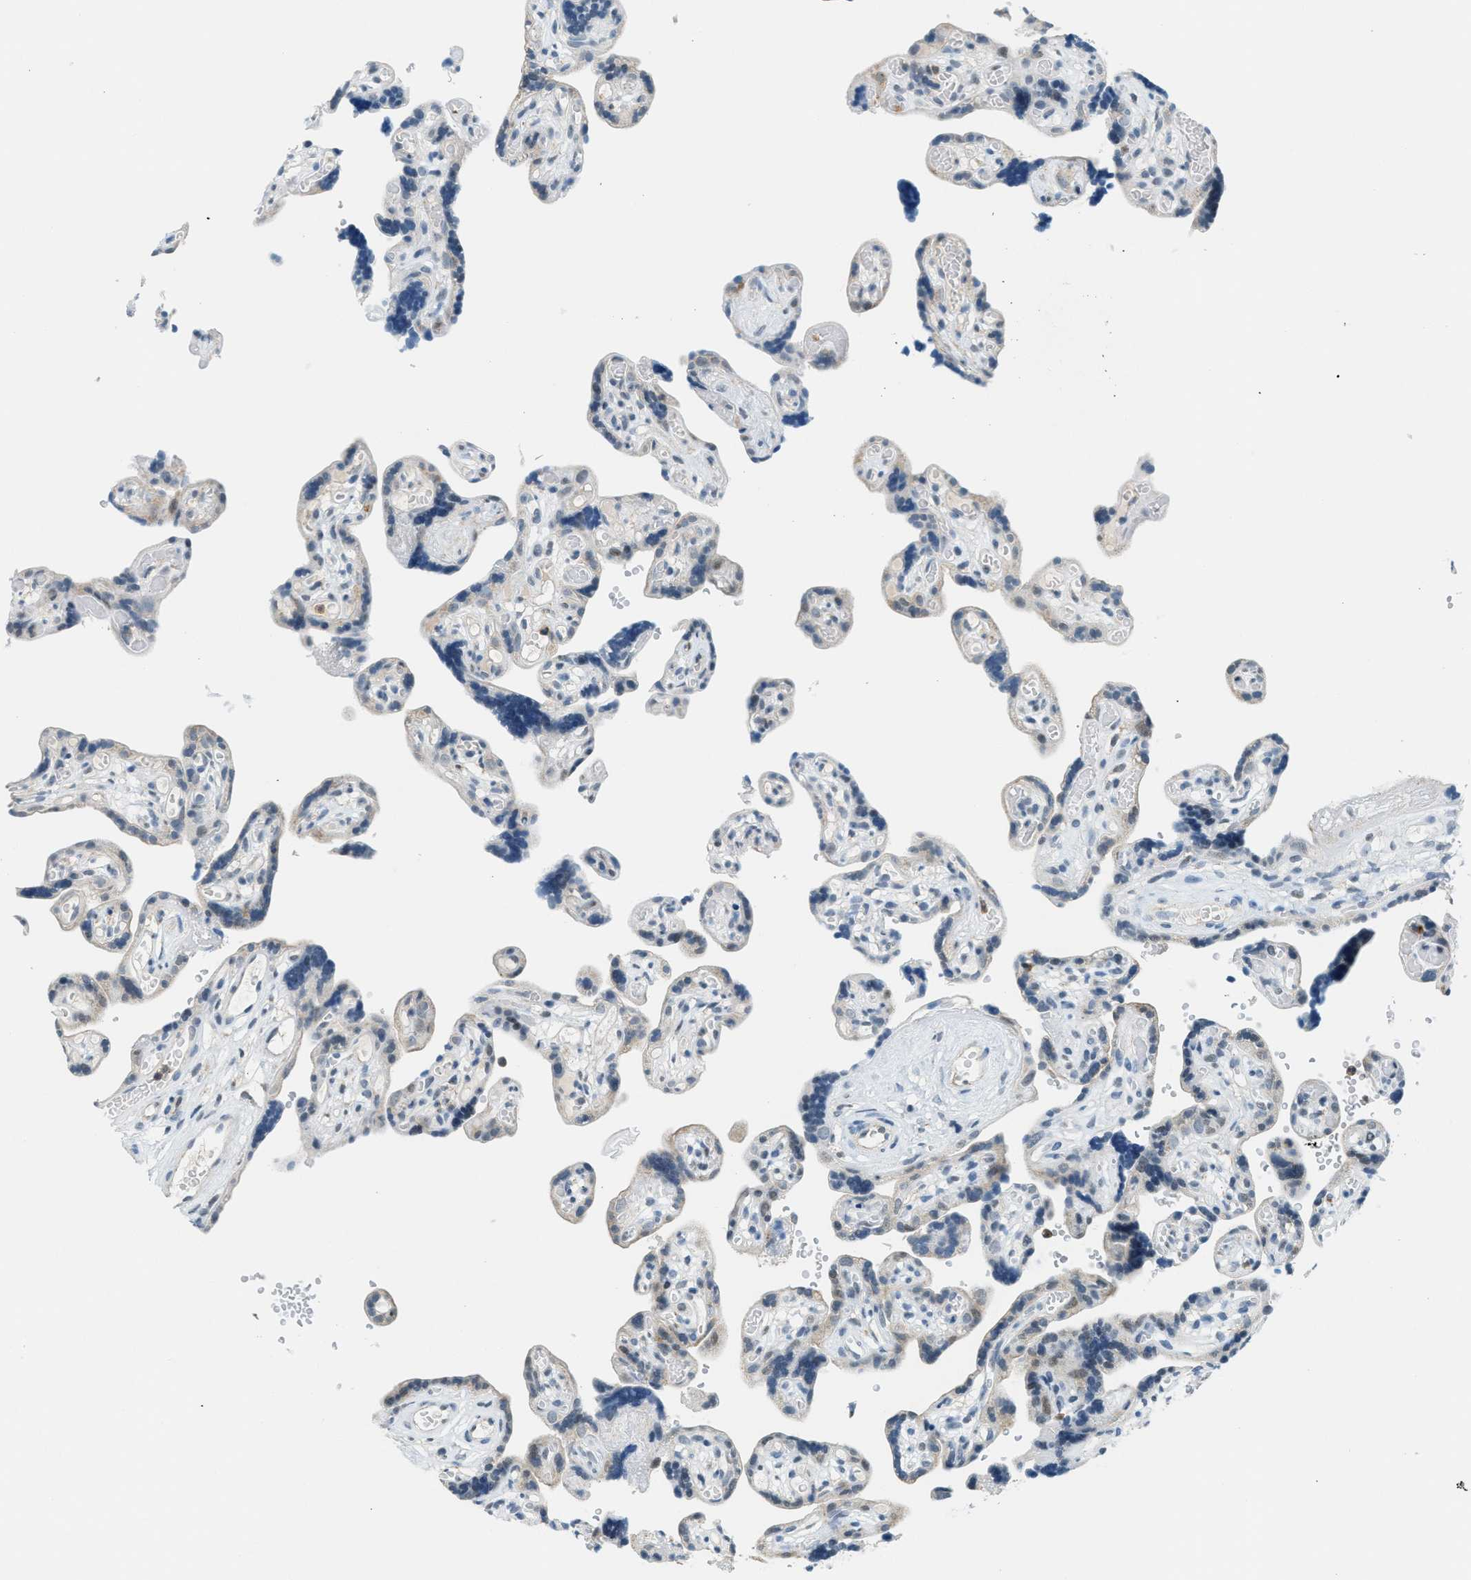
{"staining": {"intensity": "weak", "quantity": "<25%", "location": "nuclear"}, "tissue": "placenta", "cell_type": "Decidual cells", "image_type": "normal", "snomed": [{"axis": "morphology", "description": "Normal tissue, NOS"}, {"axis": "topography", "description": "Placenta"}], "caption": "Placenta stained for a protein using immunohistochemistry reveals no positivity decidual cells.", "gene": "FYN", "patient": {"sex": "female", "age": 30}}